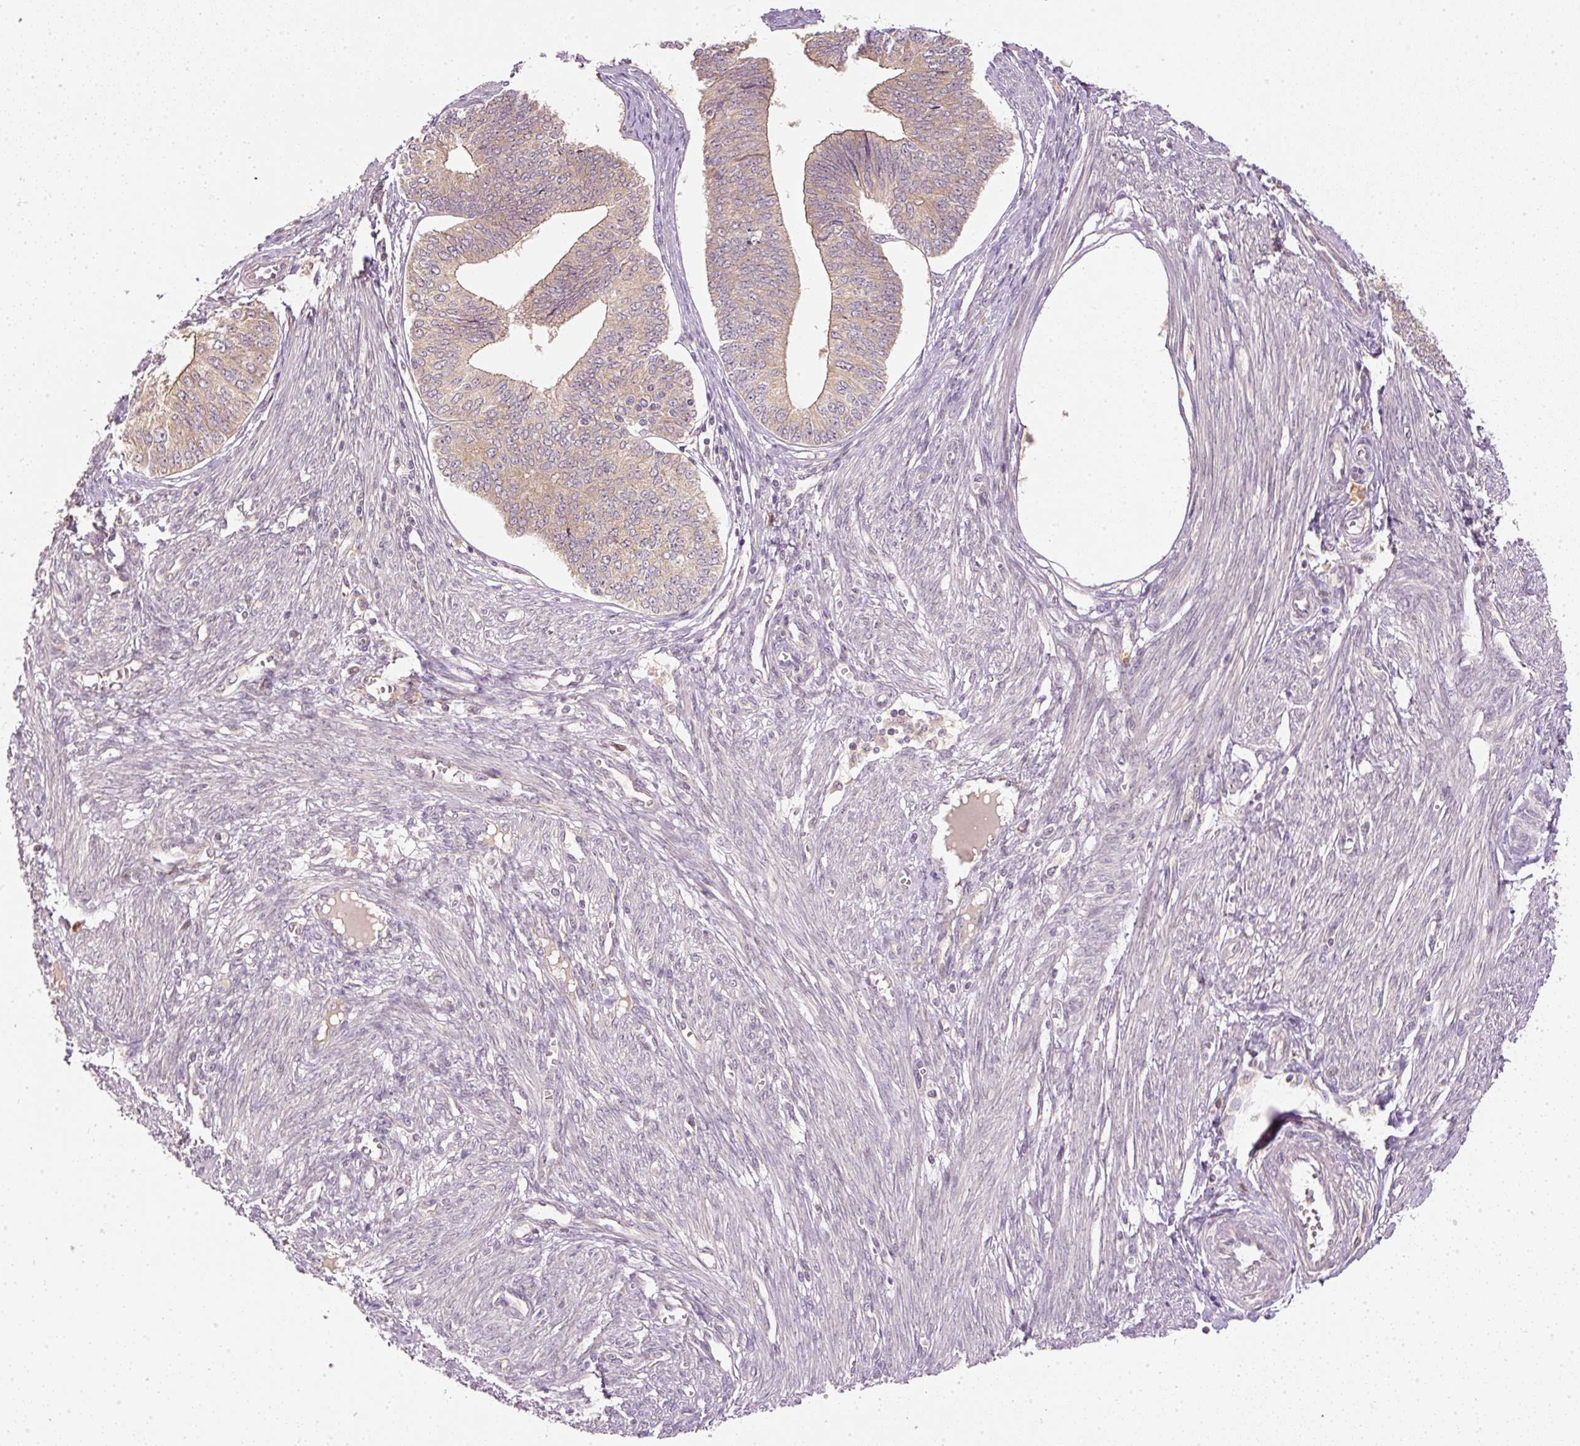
{"staining": {"intensity": "weak", "quantity": ">75%", "location": "cytoplasmic/membranous"}, "tissue": "endometrial cancer", "cell_type": "Tumor cells", "image_type": "cancer", "snomed": [{"axis": "morphology", "description": "Adenocarcinoma, NOS"}, {"axis": "topography", "description": "Endometrium"}], "caption": "Immunohistochemical staining of human endometrial cancer (adenocarcinoma) reveals low levels of weak cytoplasmic/membranous protein staining in about >75% of tumor cells.", "gene": "CTTNBP2", "patient": {"sex": "female", "age": 68}}